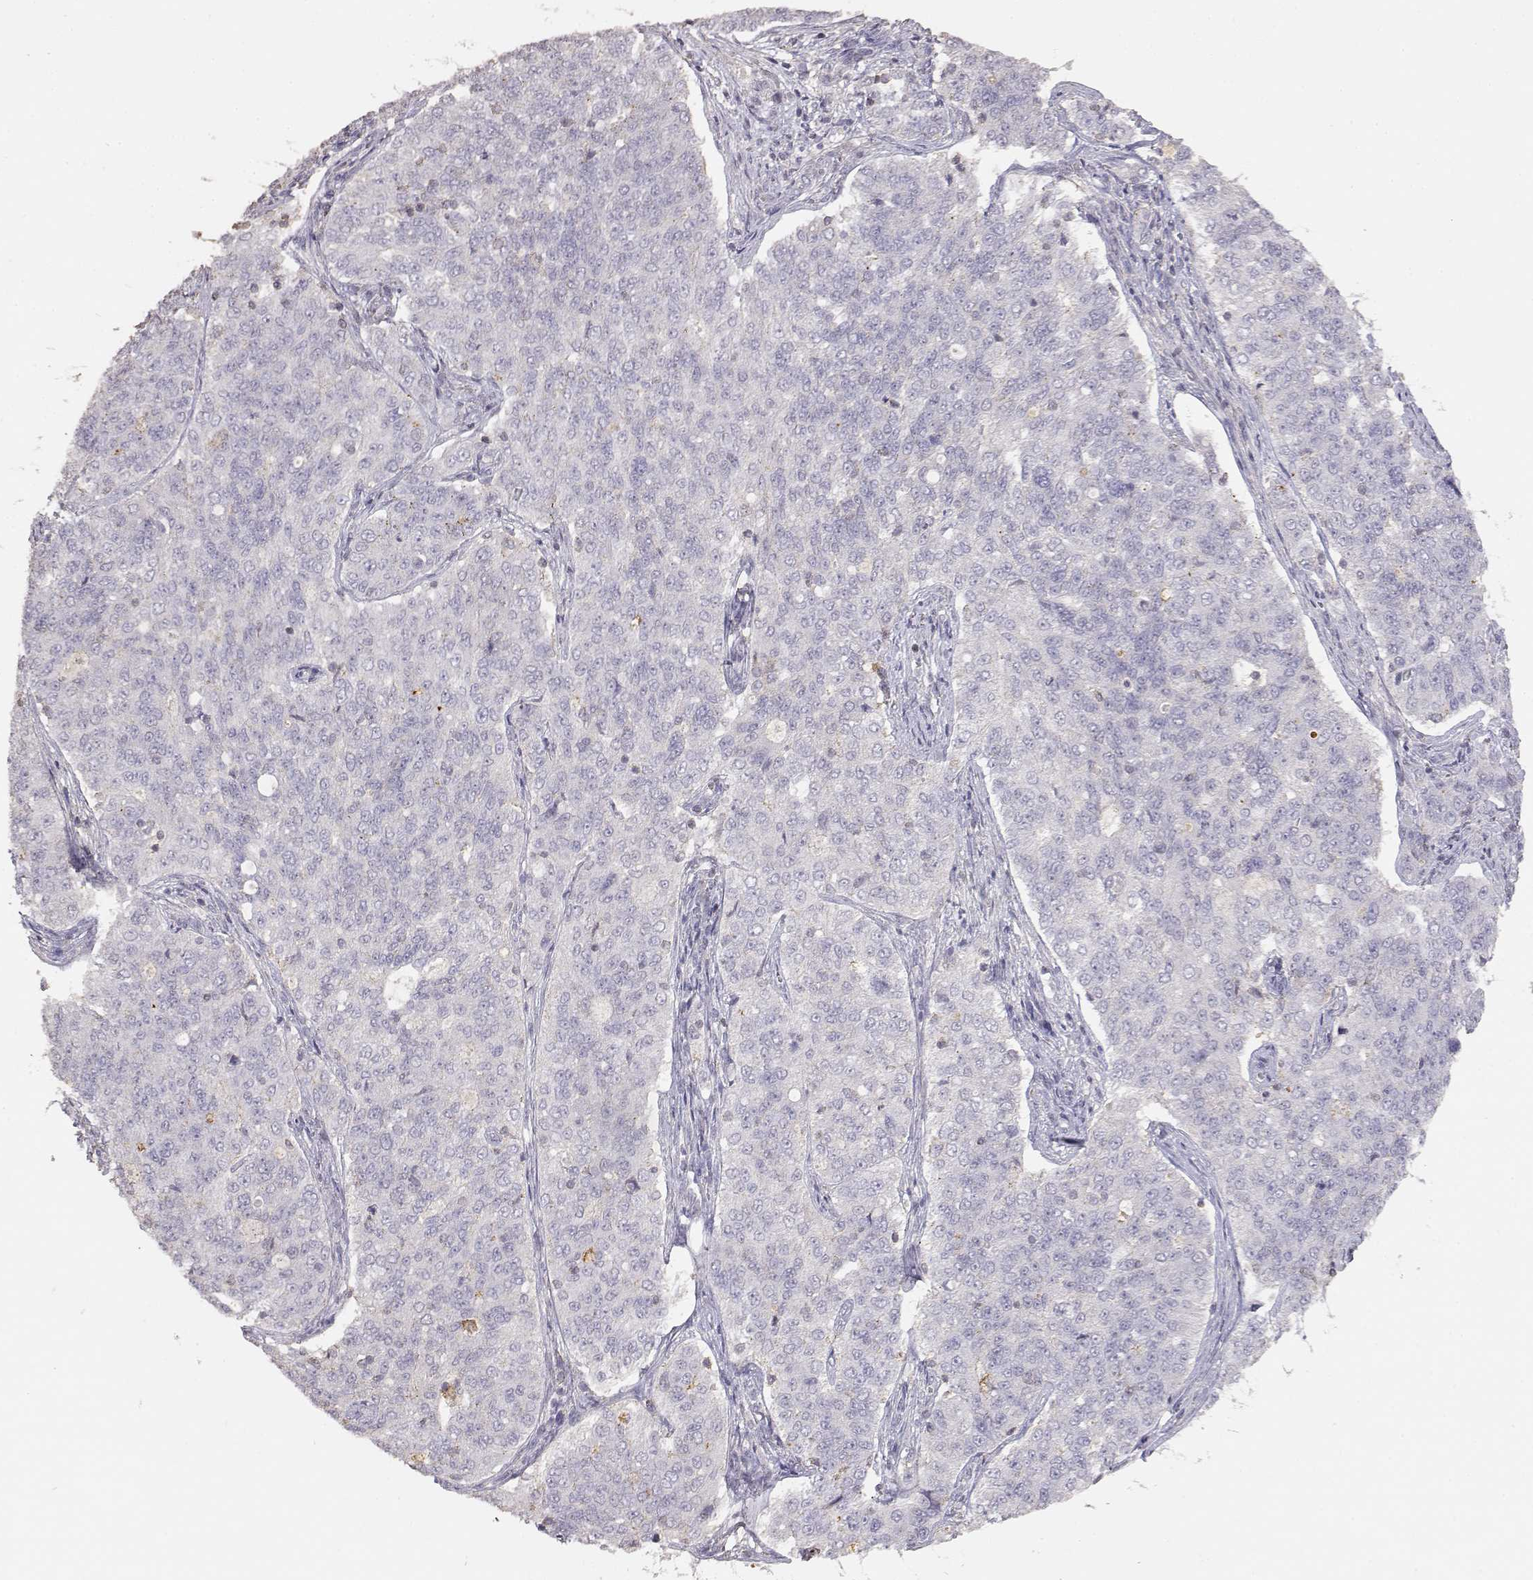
{"staining": {"intensity": "negative", "quantity": "none", "location": "none"}, "tissue": "endometrial cancer", "cell_type": "Tumor cells", "image_type": "cancer", "snomed": [{"axis": "morphology", "description": "Adenocarcinoma, NOS"}, {"axis": "topography", "description": "Endometrium"}], "caption": "Human endometrial cancer (adenocarcinoma) stained for a protein using immunohistochemistry (IHC) displays no expression in tumor cells.", "gene": "TNFRSF10C", "patient": {"sex": "female", "age": 43}}